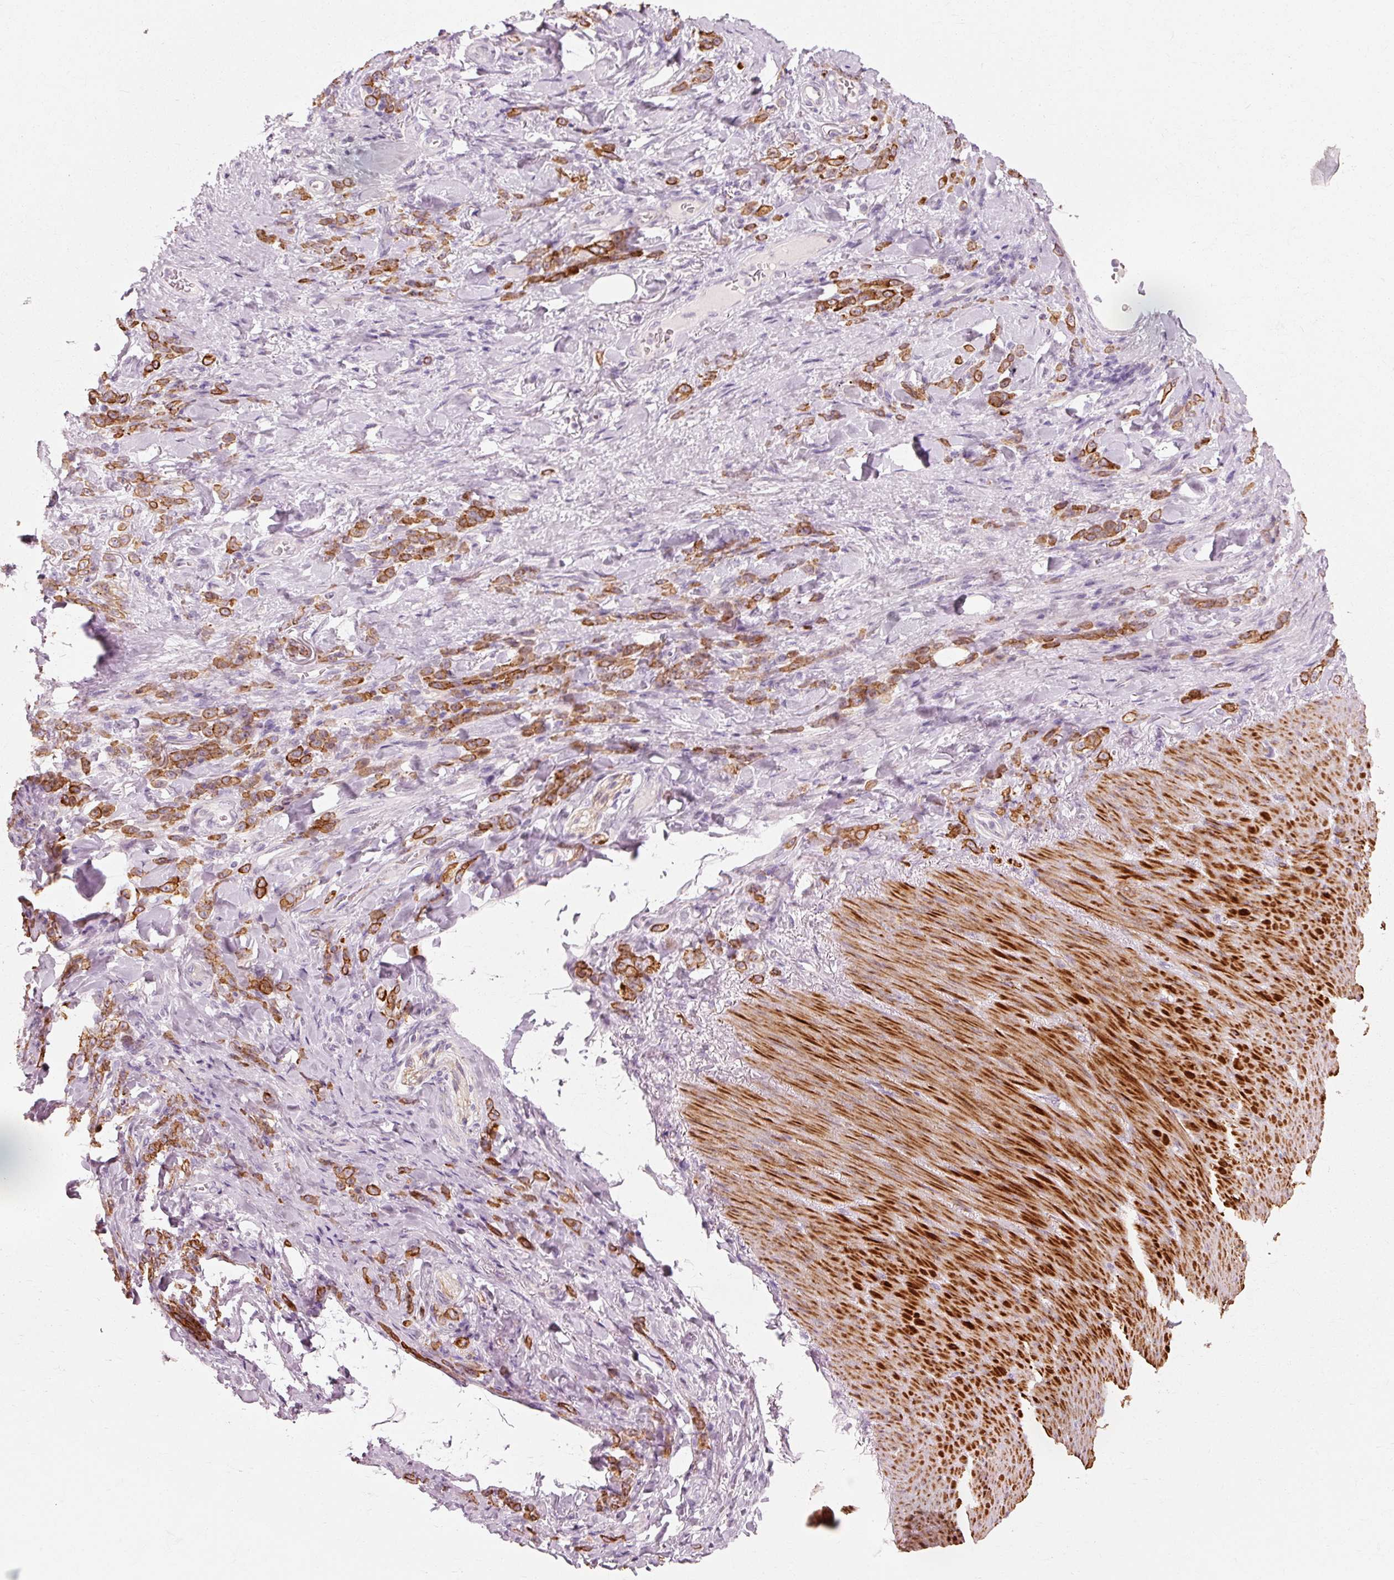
{"staining": {"intensity": "strong", "quantity": ">75%", "location": "cytoplasmic/membranous"}, "tissue": "stomach cancer", "cell_type": "Tumor cells", "image_type": "cancer", "snomed": [{"axis": "morphology", "description": "Normal tissue, NOS"}, {"axis": "morphology", "description": "Adenocarcinoma, NOS"}, {"axis": "topography", "description": "Stomach"}], "caption": "Stomach cancer (adenocarcinoma) was stained to show a protein in brown. There is high levels of strong cytoplasmic/membranous expression in approximately >75% of tumor cells. (Brightfield microscopy of DAB IHC at high magnification).", "gene": "TRIM73", "patient": {"sex": "male", "age": 82}}